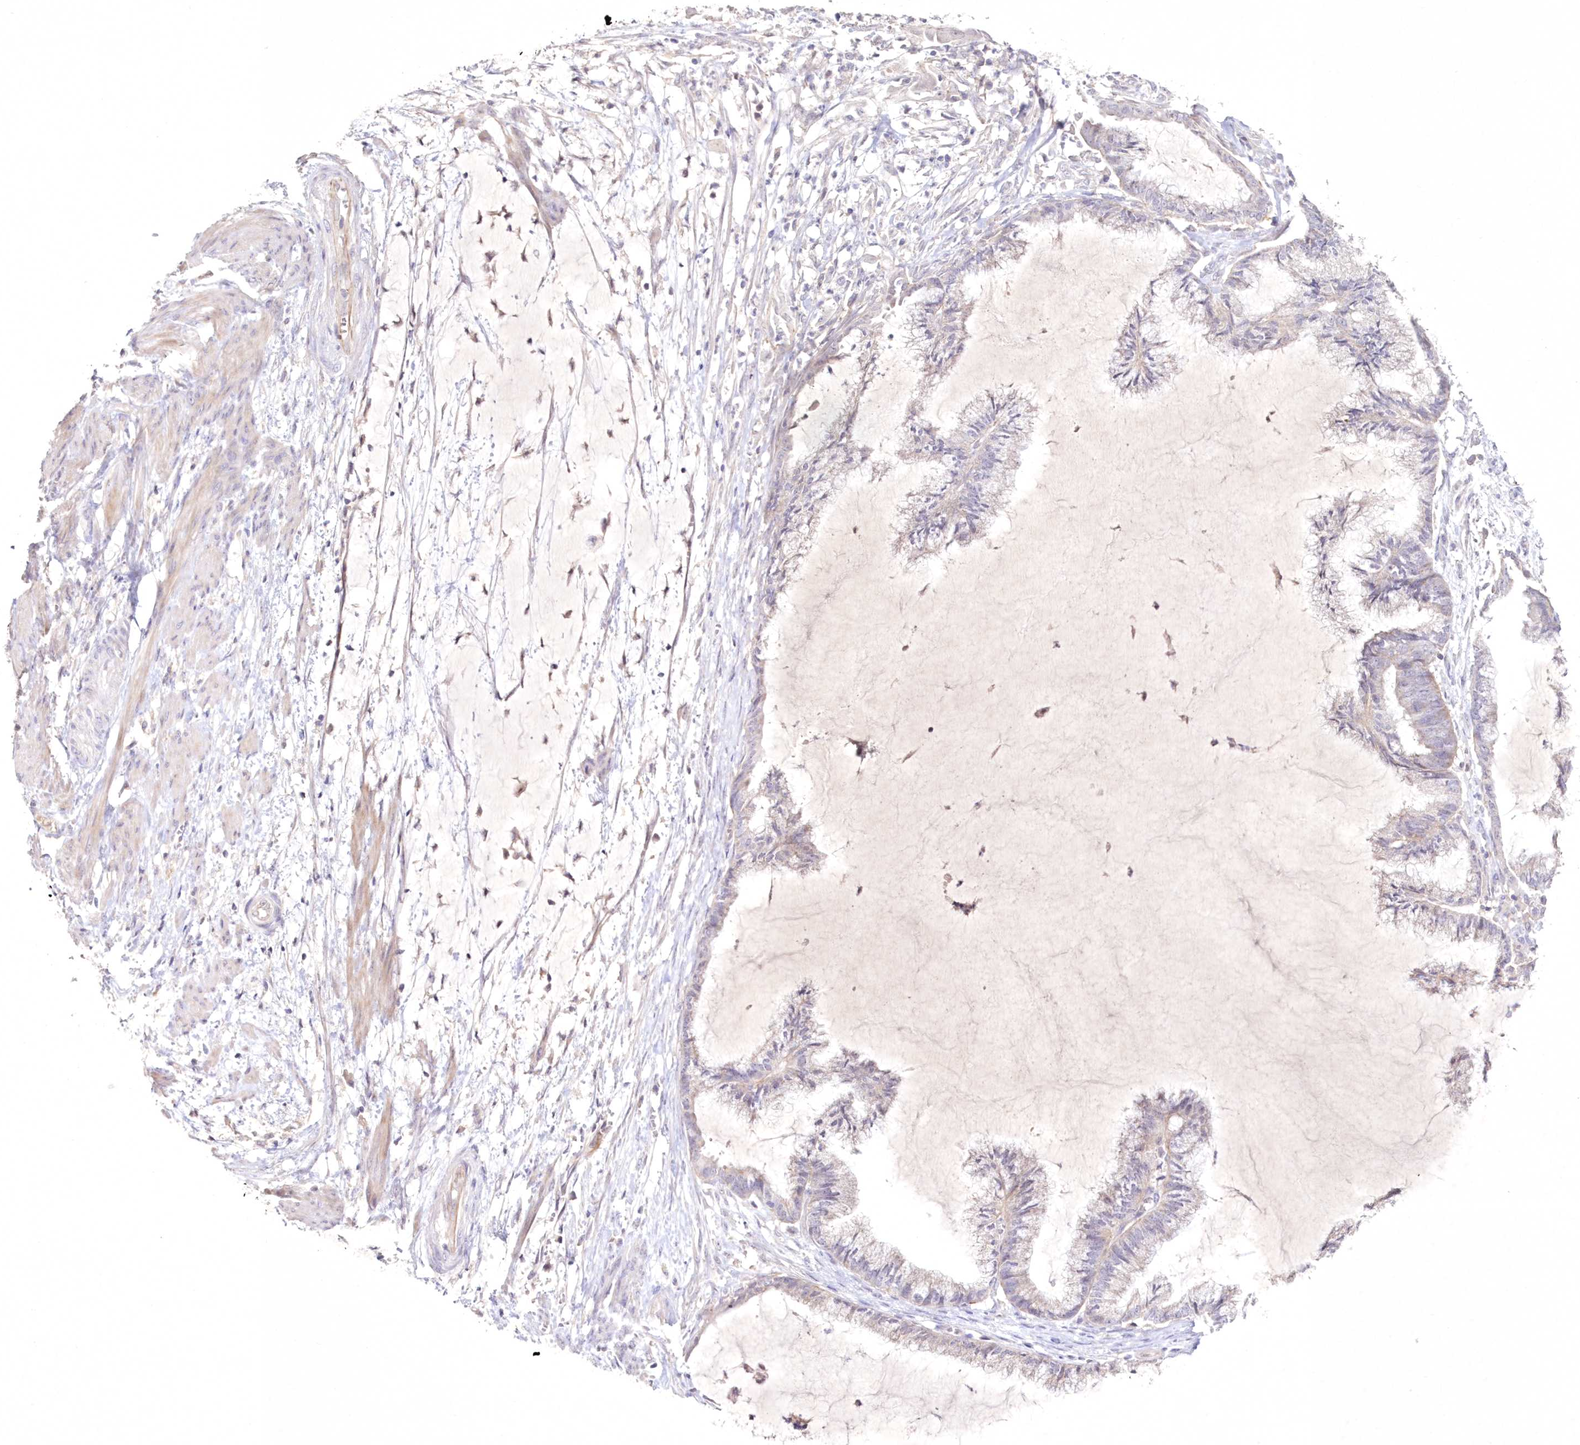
{"staining": {"intensity": "negative", "quantity": "none", "location": "none"}, "tissue": "endometrial cancer", "cell_type": "Tumor cells", "image_type": "cancer", "snomed": [{"axis": "morphology", "description": "Adenocarcinoma, NOS"}, {"axis": "topography", "description": "Endometrium"}], "caption": "Endometrial adenocarcinoma was stained to show a protein in brown. There is no significant staining in tumor cells.", "gene": "NEU4", "patient": {"sex": "female", "age": 86}}